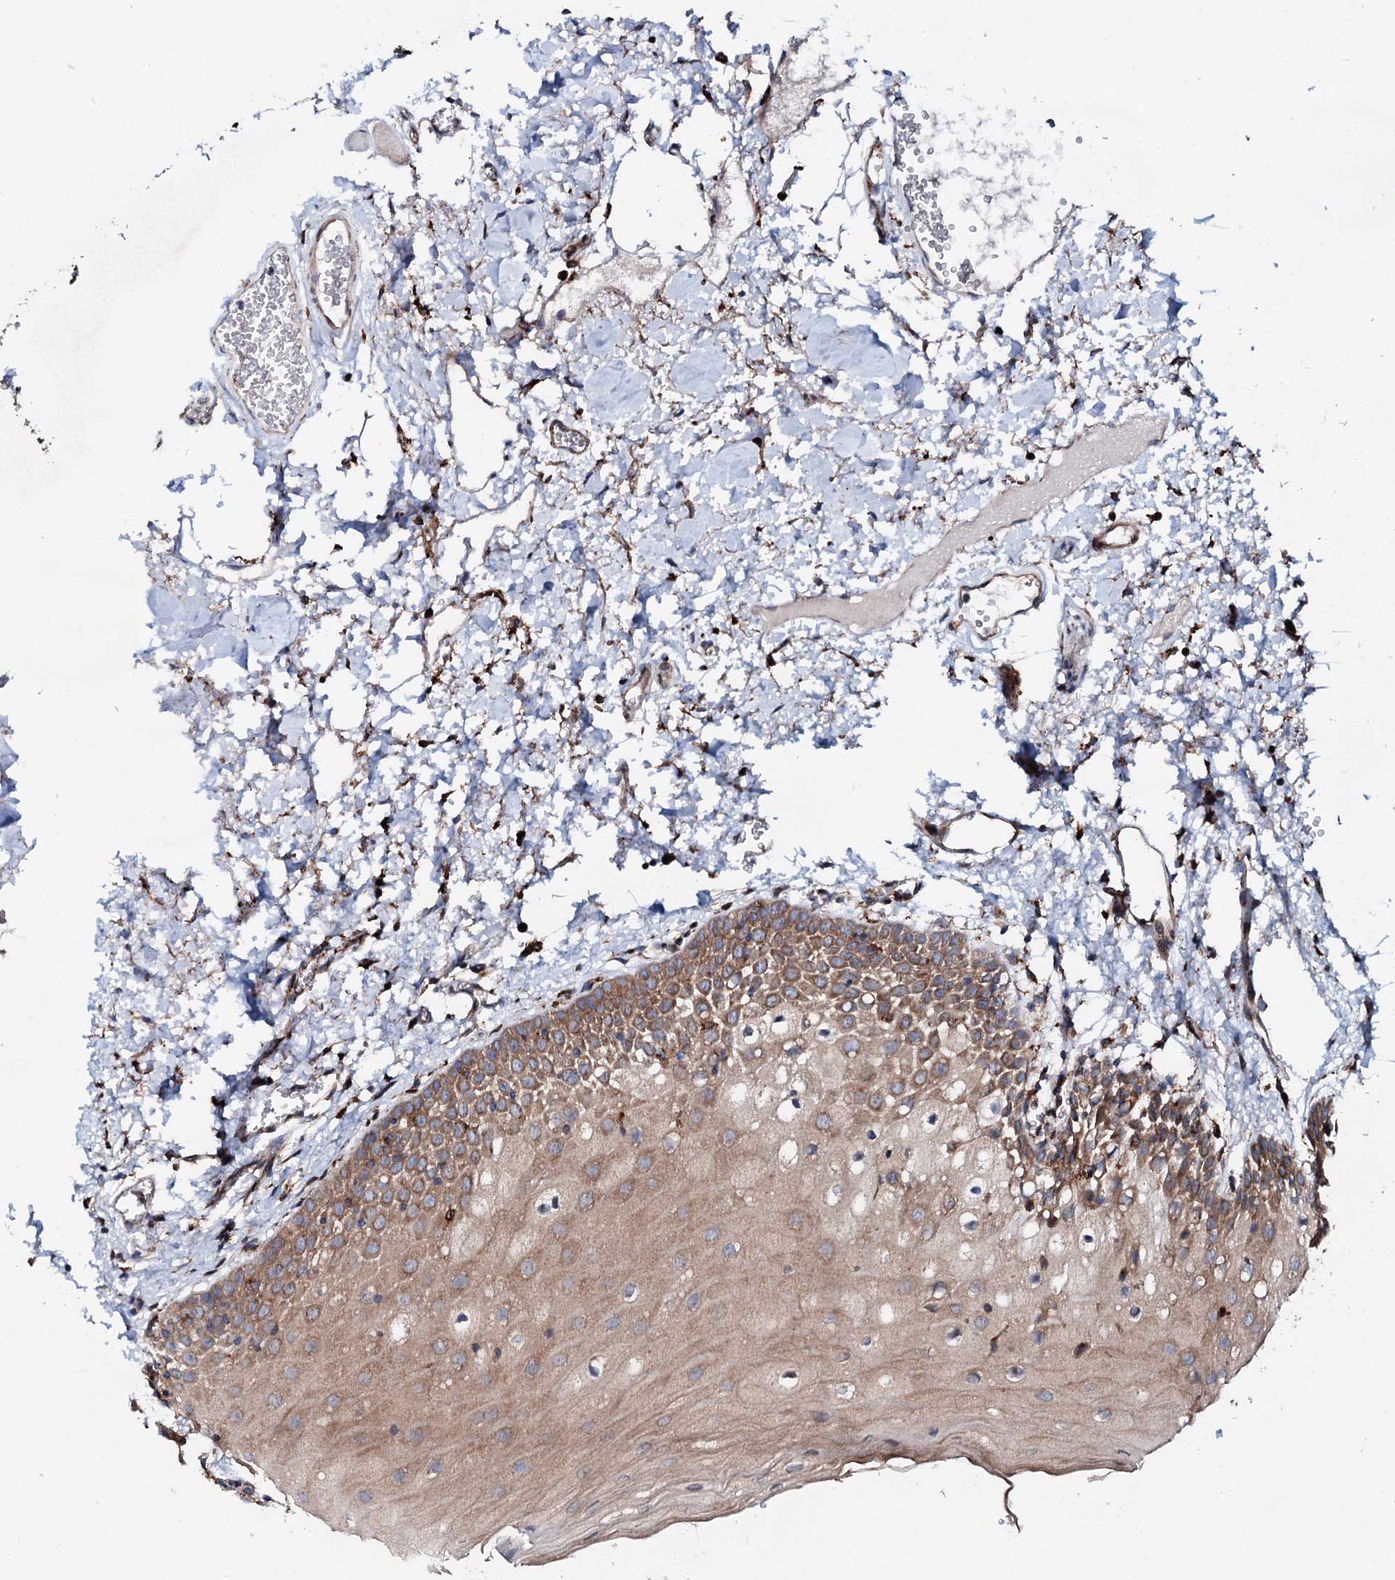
{"staining": {"intensity": "moderate", "quantity": ">75%", "location": "cytoplasmic/membranous"}, "tissue": "oral mucosa", "cell_type": "Squamous epithelial cells", "image_type": "normal", "snomed": [{"axis": "morphology", "description": "Normal tissue, NOS"}, {"axis": "topography", "description": "Oral tissue"}, {"axis": "topography", "description": "Tounge, NOS"}], "caption": "Approximately >75% of squamous epithelial cells in benign oral mucosa reveal moderate cytoplasmic/membranous protein staining as visualized by brown immunohistochemical staining.", "gene": "P2RX4", "patient": {"sex": "female", "age": 73}}